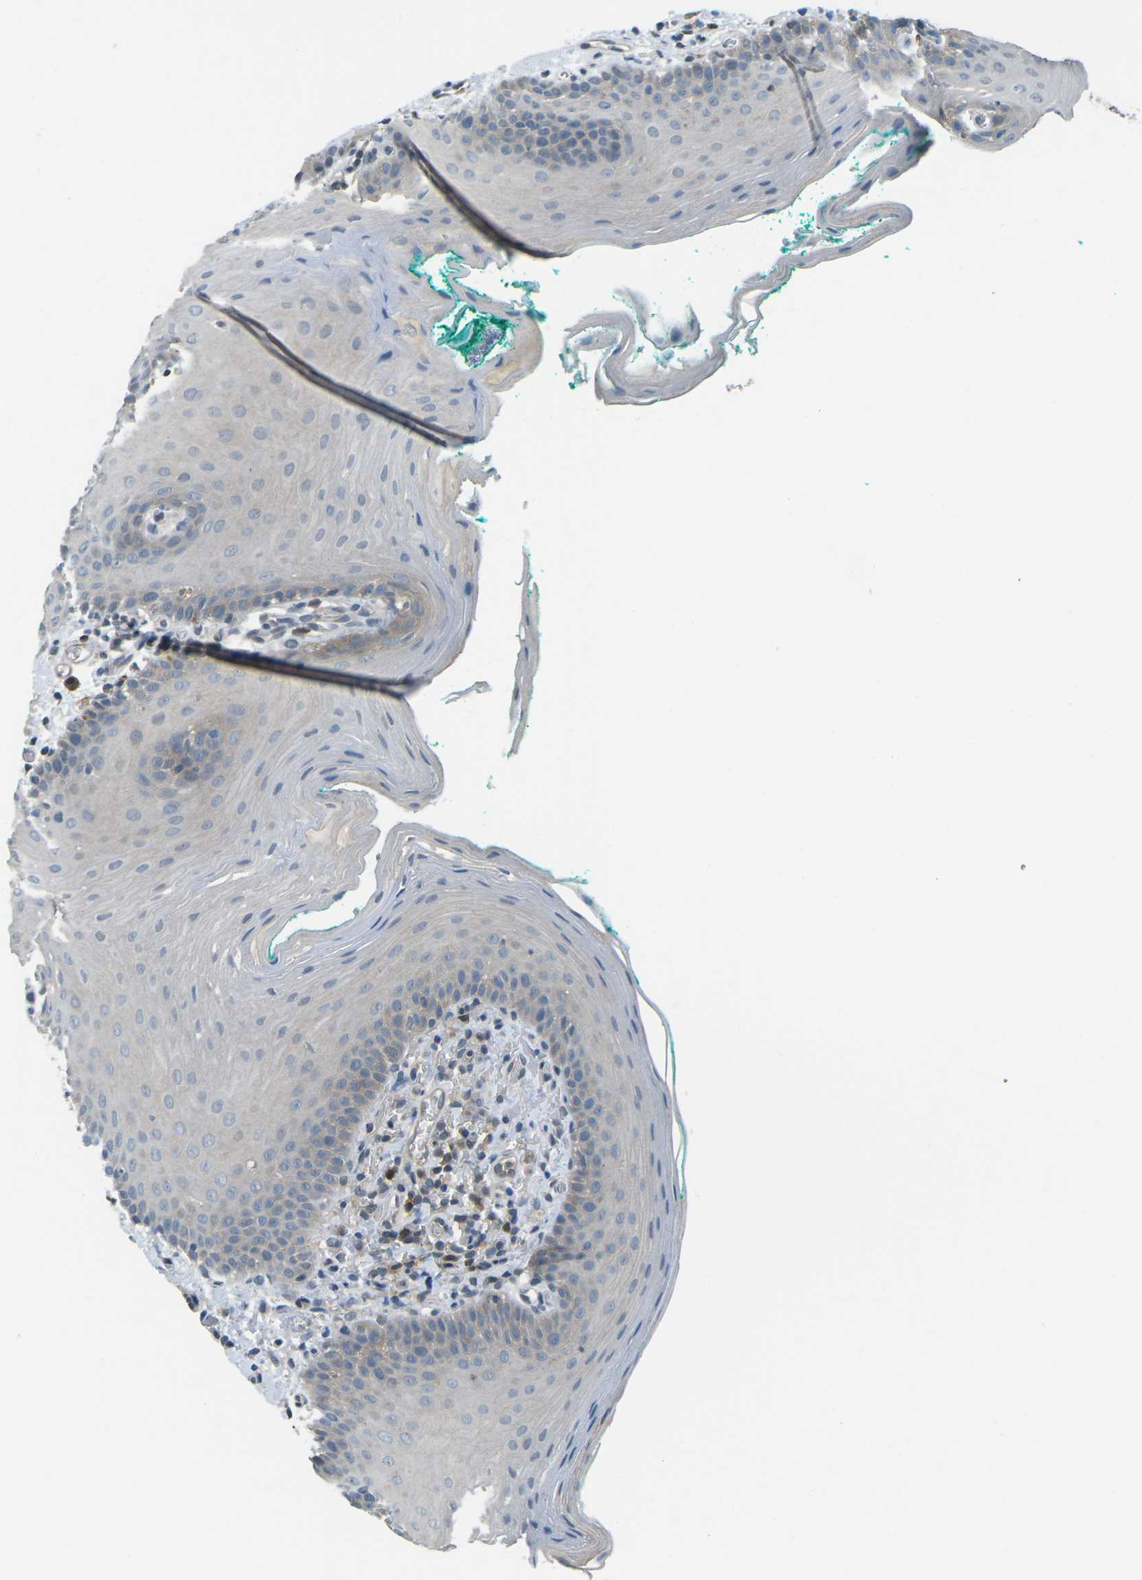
{"staining": {"intensity": "weak", "quantity": "25%-75%", "location": "cytoplasmic/membranous"}, "tissue": "oral mucosa", "cell_type": "Squamous epithelial cells", "image_type": "normal", "snomed": [{"axis": "morphology", "description": "Normal tissue, NOS"}, {"axis": "topography", "description": "Oral tissue"}], "caption": "Immunohistochemistry image of unremarkable oral mucosa stained for a protein (brown), which exhibits low levels of weak cytoplasmic/membranous staining in approximately 25%-75% of squamous epithelial cells.", "gene": "PIEZO2", "patient": {"sex": "male", "age": 58}}